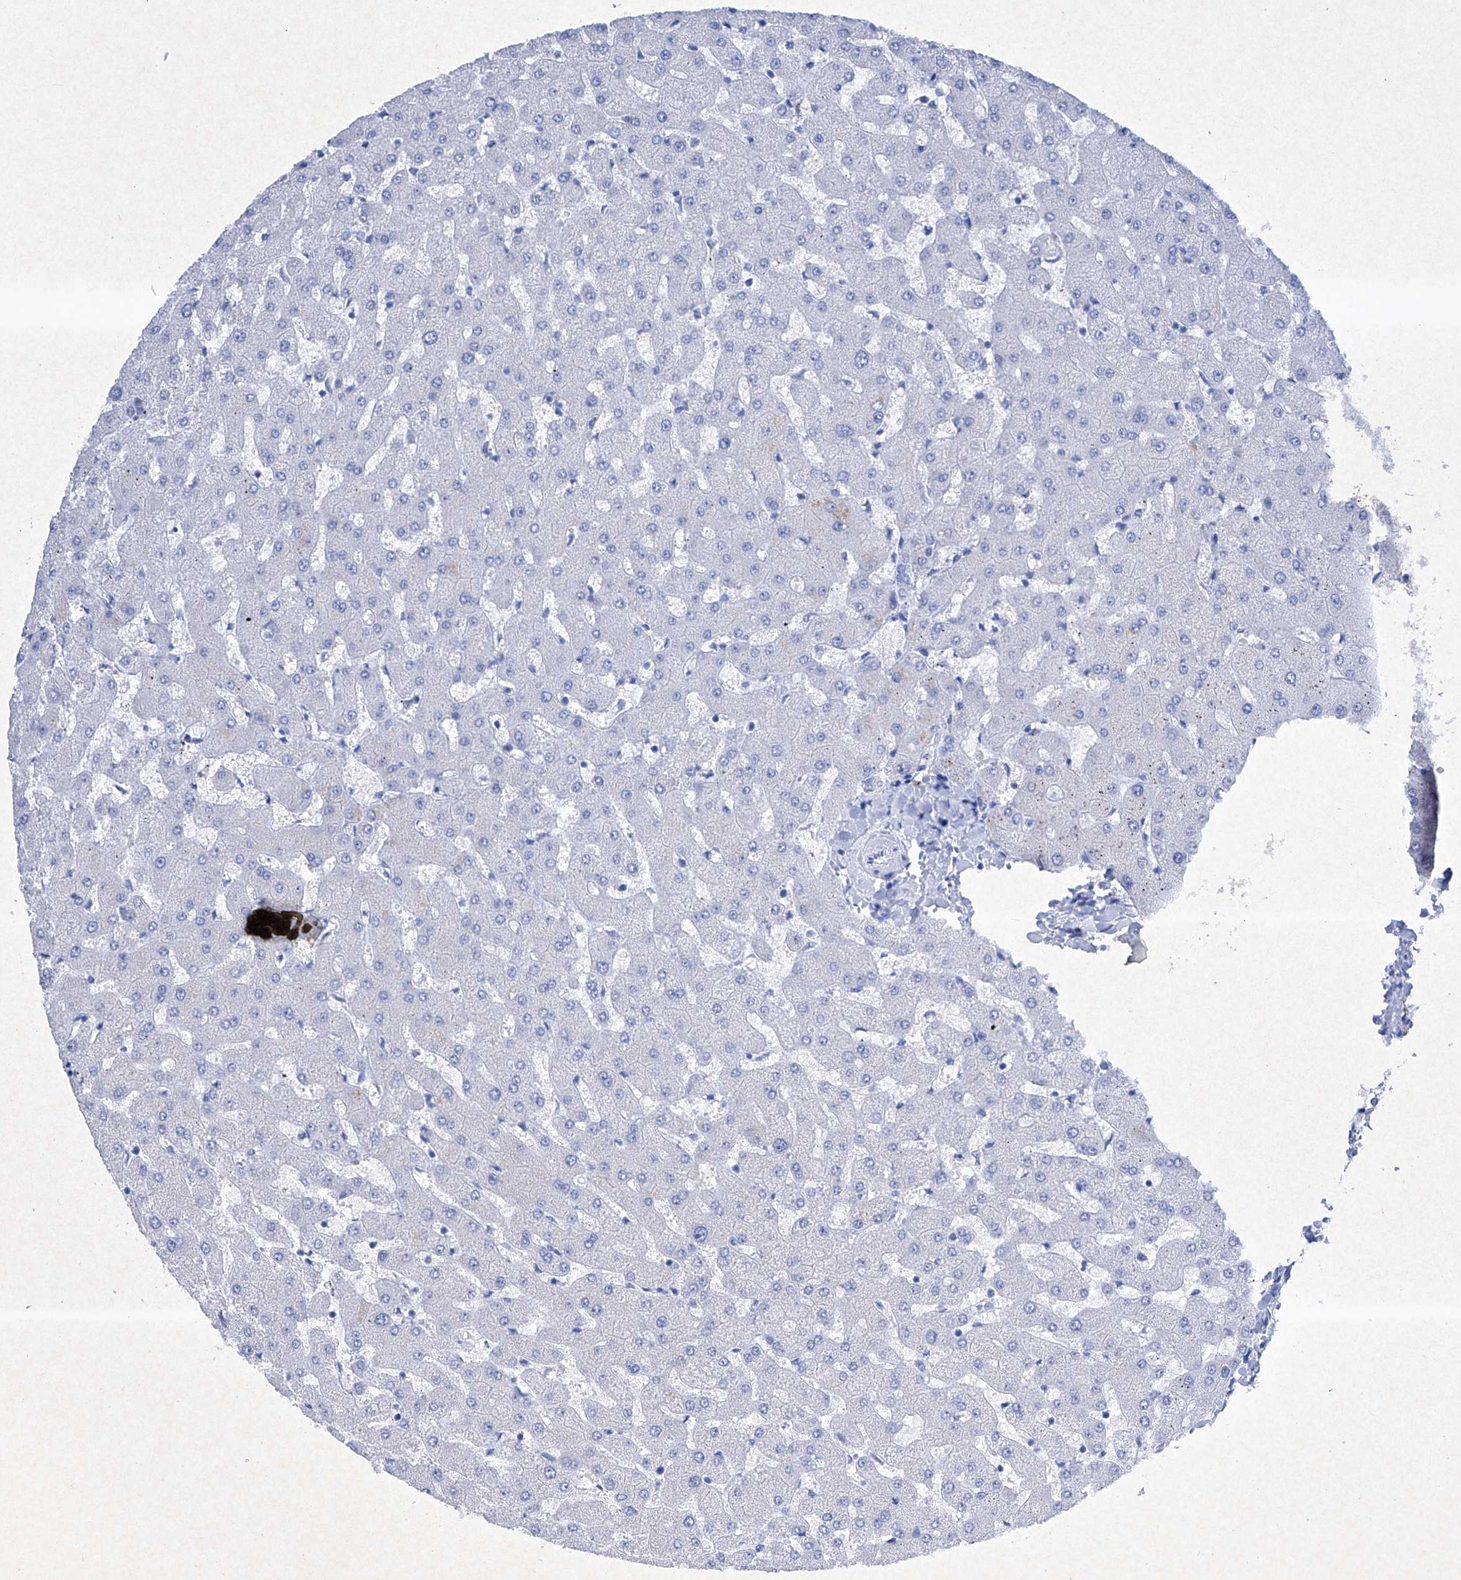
{"staining": {"intensity": "negative", "quantity": "none", "location": "none"}, "tissue": "liver", "cell_type": "Cholangiocytes", "image_type": "normal", "snomed": [{"axis": "morphology", "description": "Normal tissue, NOS"}, {"axis": "topography", "description": "Liver"}], "caption": "Human liver stained for a protein using IHC exhibits no positivity in cholangiocytes.", "gene": "BARX2", "patient": {"sex": "female", "age": 63}}